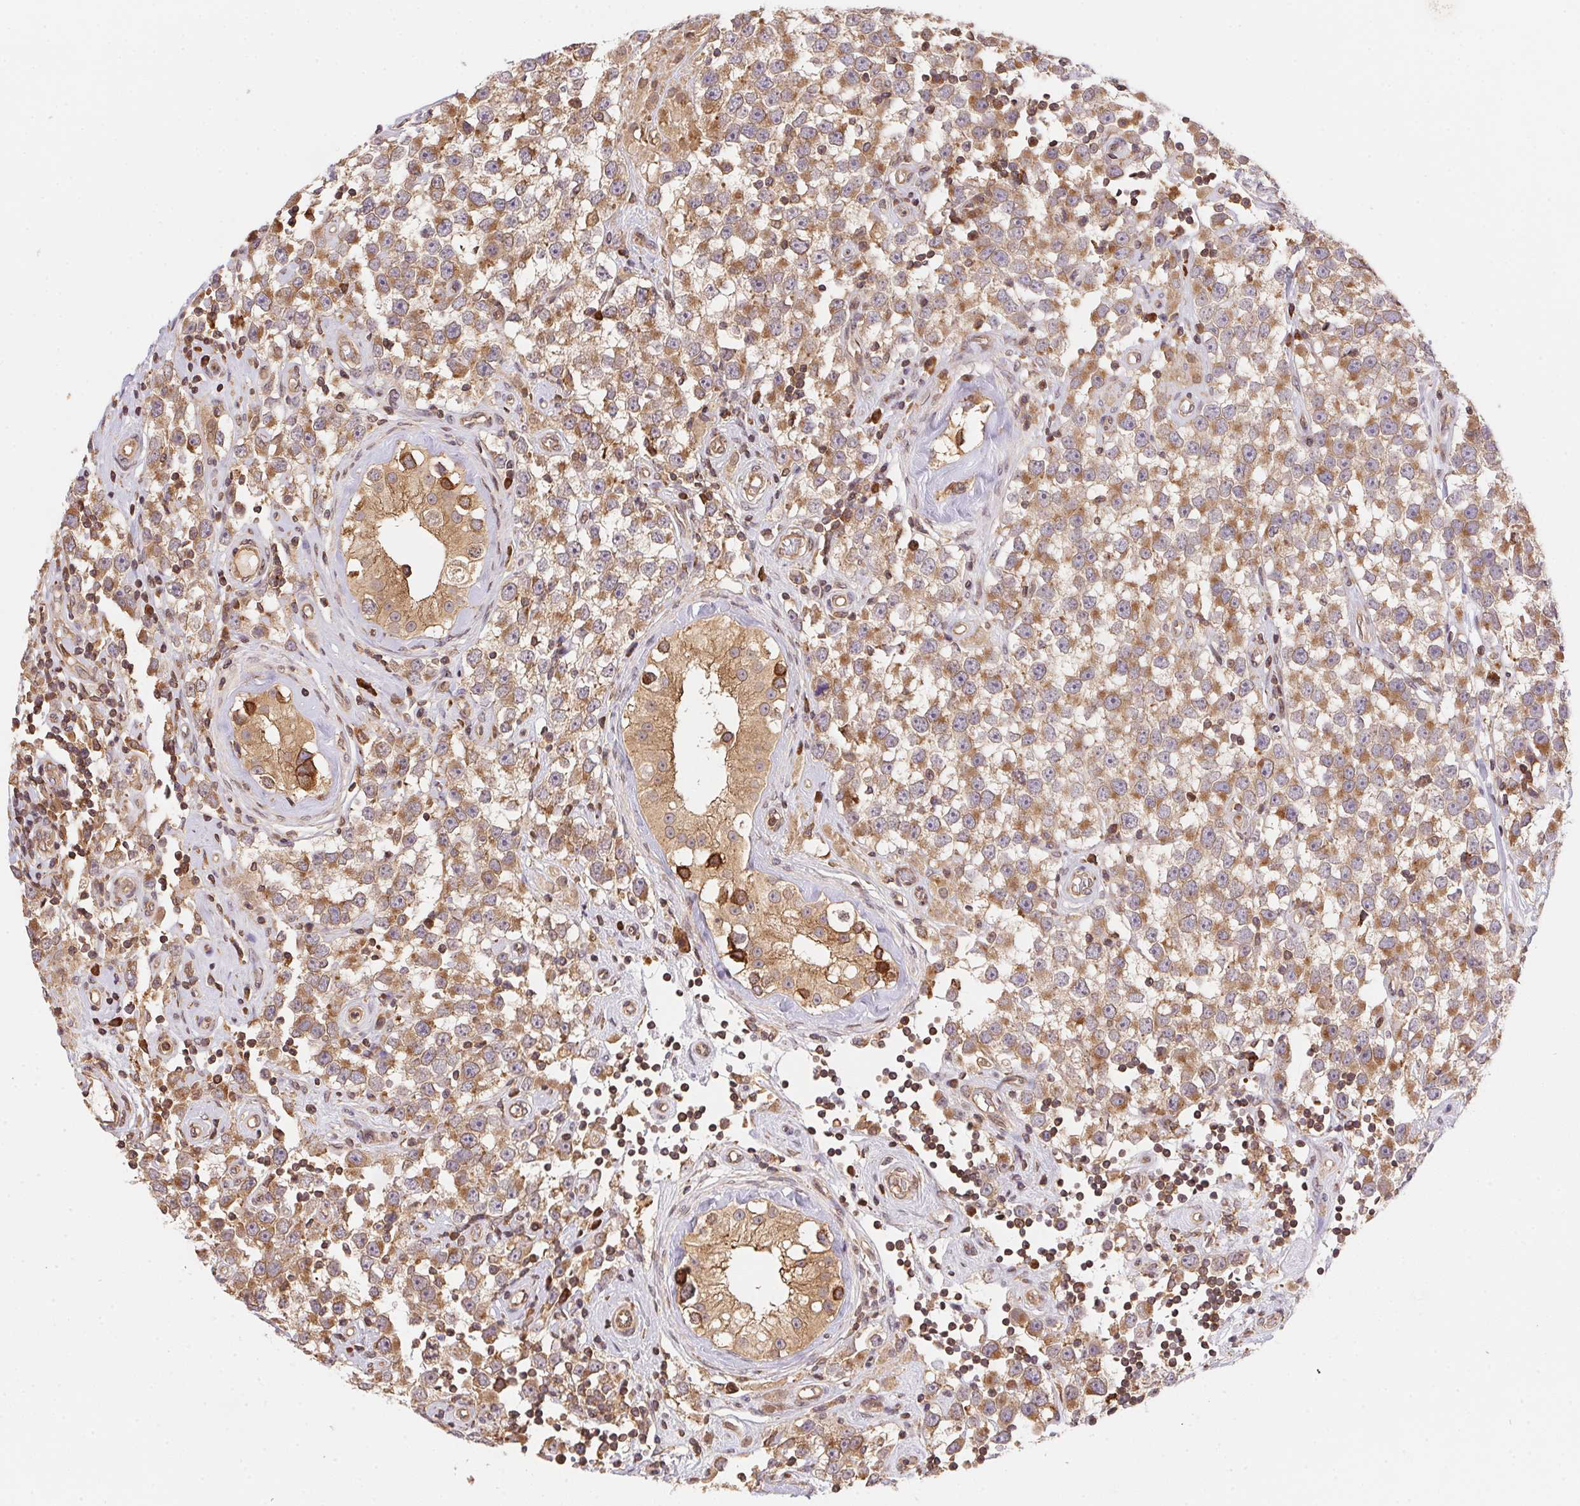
{"staining": {"intensity": "moderate", "quantity": ">75%", "location": "cytoplasmic/membranous"}, "tissue": "testis cancer", "cell_type": "Tumor cells", "image_type": "cancer", "snomed": [{"axis": "morphology", "description": "Seminoma, NOS"}, {"axis": "topography", "description": "Testis"}], "caption": "Immunohistochemical staining of seminoma (testis) reveals moderate cytoplasmic/membranous protein positivity in about >75% of tumor cells.", "gene": "MEX3D", "patient": {"sex": "male", "age": 34}}